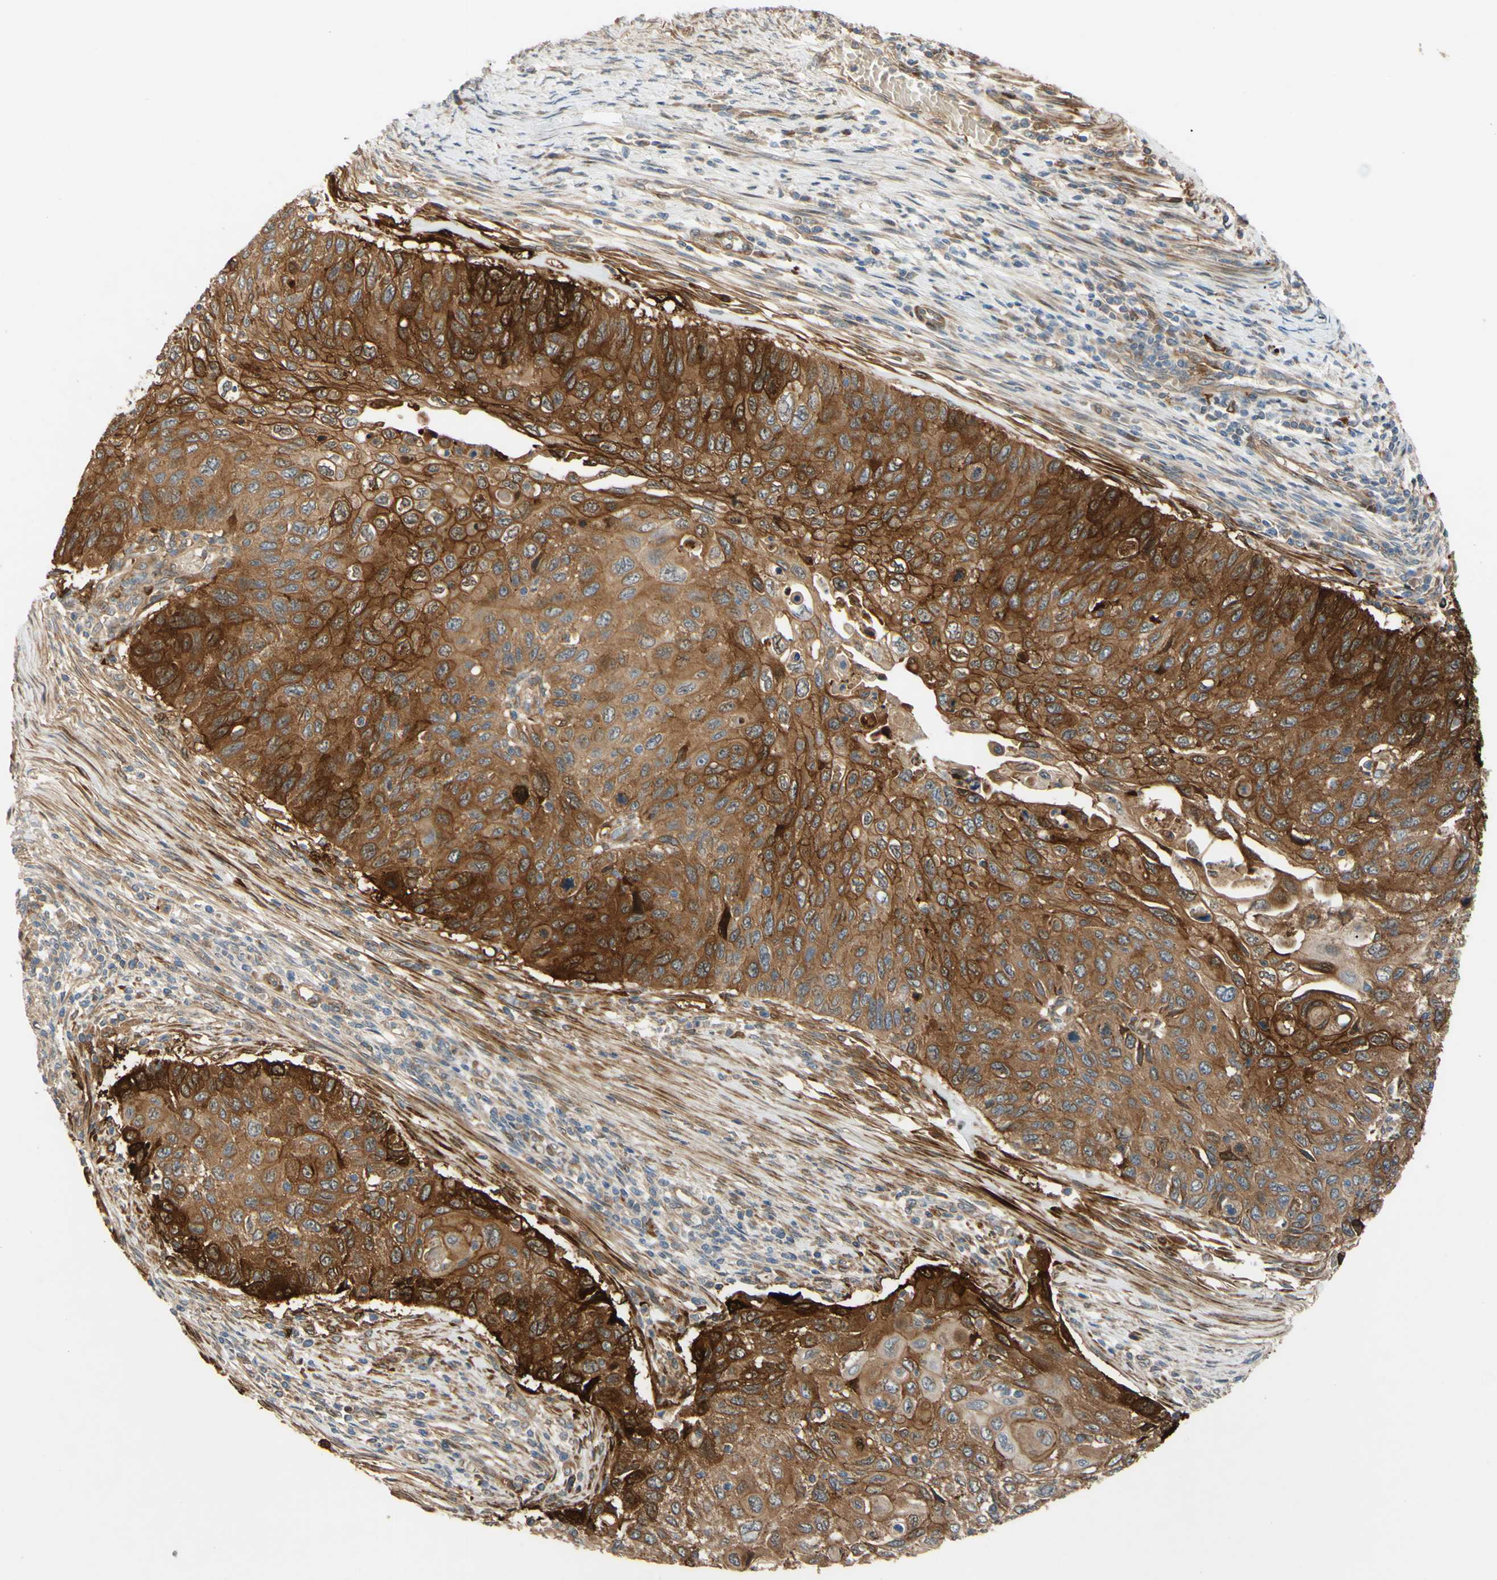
{"staining": {"intensity": "moderate", "quantity": ">75%", "location": "cytoplasmic/membranous"}, "tissue": "cervical cancer", "cell_type": "Tumor cells", "image_type": "cancer", "snomed": [{"axis": "morphology", "description": "Squamous cell carcinoma, NOS"}, {"axis": "topography", "description": "Cervix"}], "caption": "This micrograph displays immunohistochemistry staining of human cervical cancer, with medium moderate cytoplasmic/membranous expression in about >75% of tumor cells.", "gene": "SPTLC1", "patient": {"sex": "female", "age": 70}}